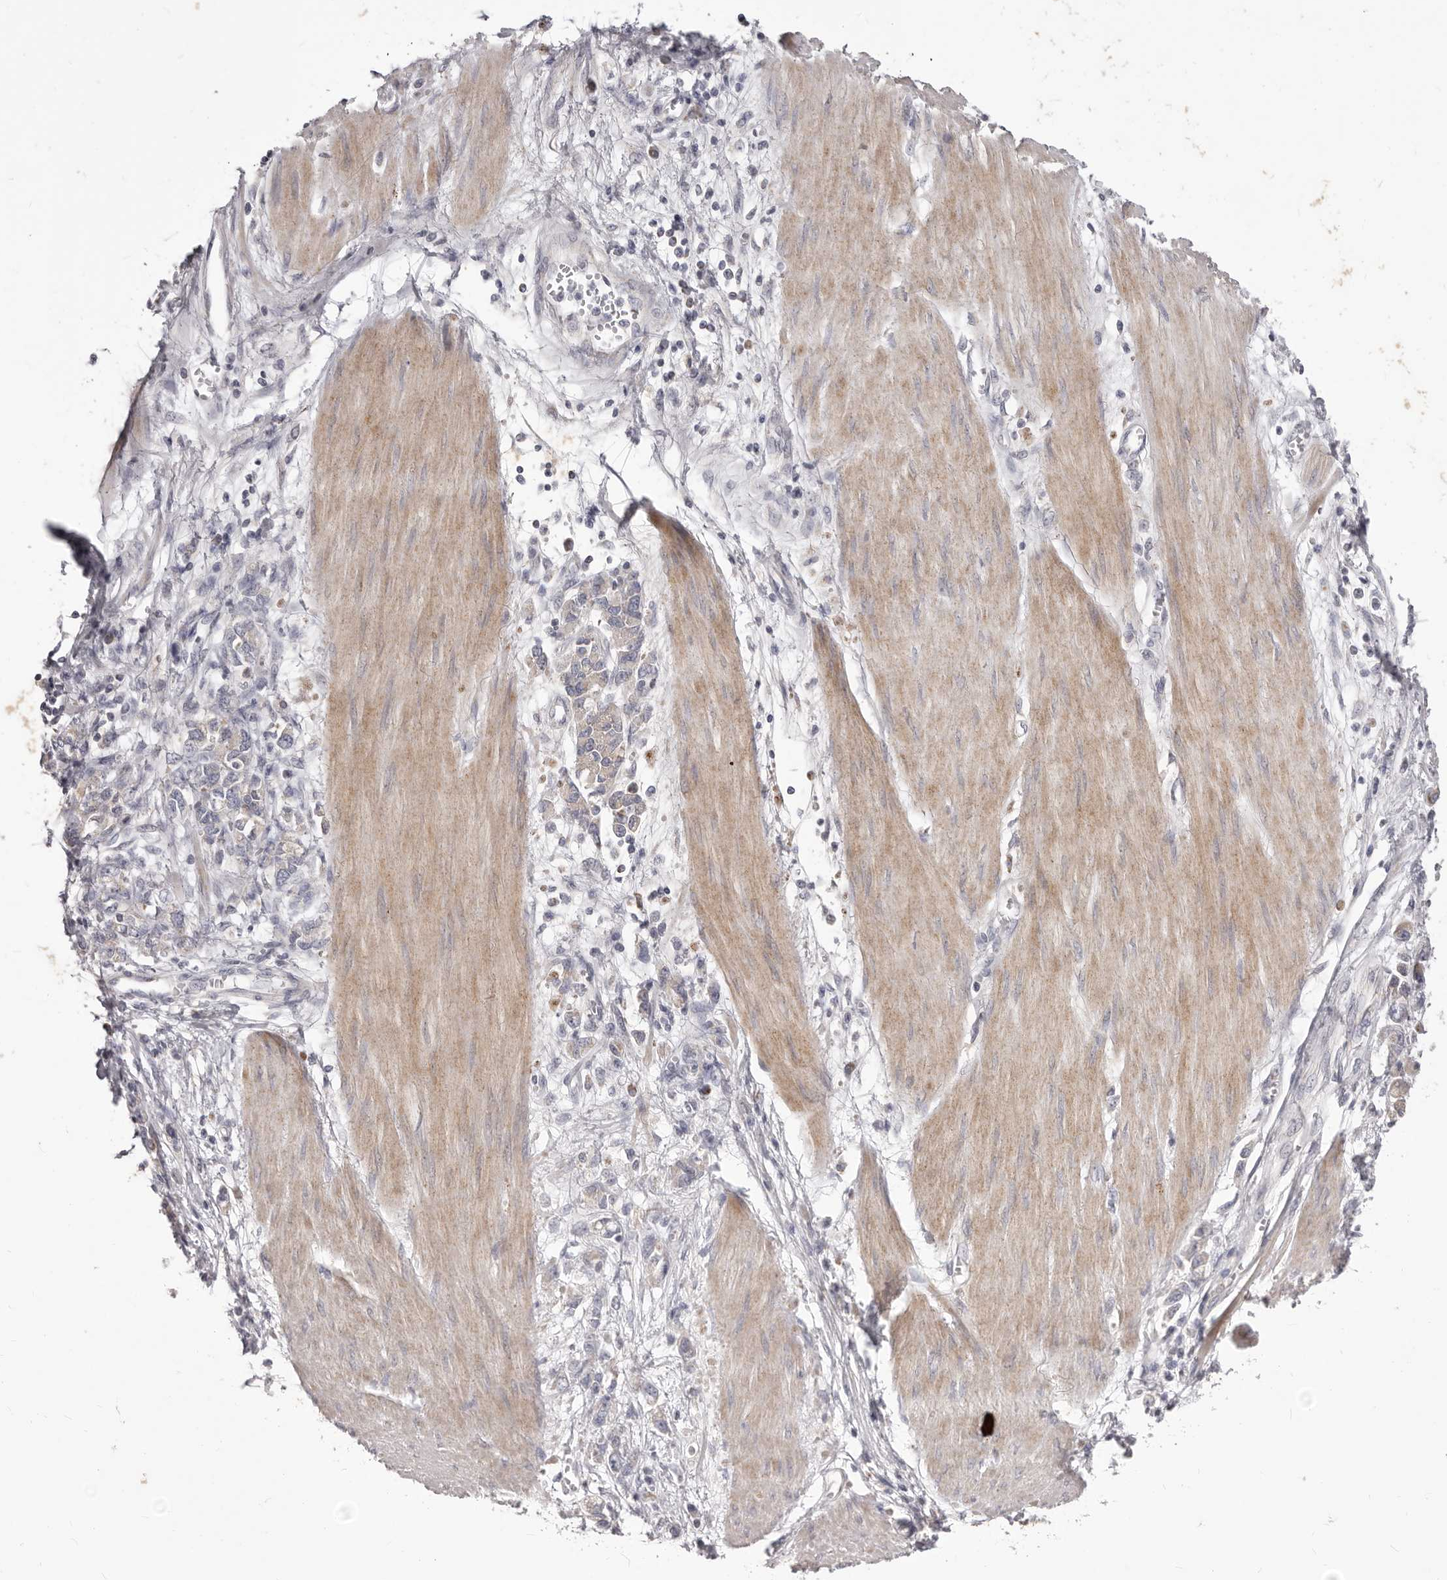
{"staining": {"intensity": "negative", "quantity": "none", "location": "none"}, "tissue": "stomach cancer", "cell_type": "Tumor cells", "image_type": "cancer", "snomed": [{"axis": "morphology", "description": "Adenocarcinoma, NOS"}, {"axis": "topography", "description": "Stomach"}], "caption": "Stomach adenocarcinoma was stained to show a protein in brown. There is no significant expression in tumor cells.", "gene": "PRMT2", "patient": {"sex": "female", "age": 76}}